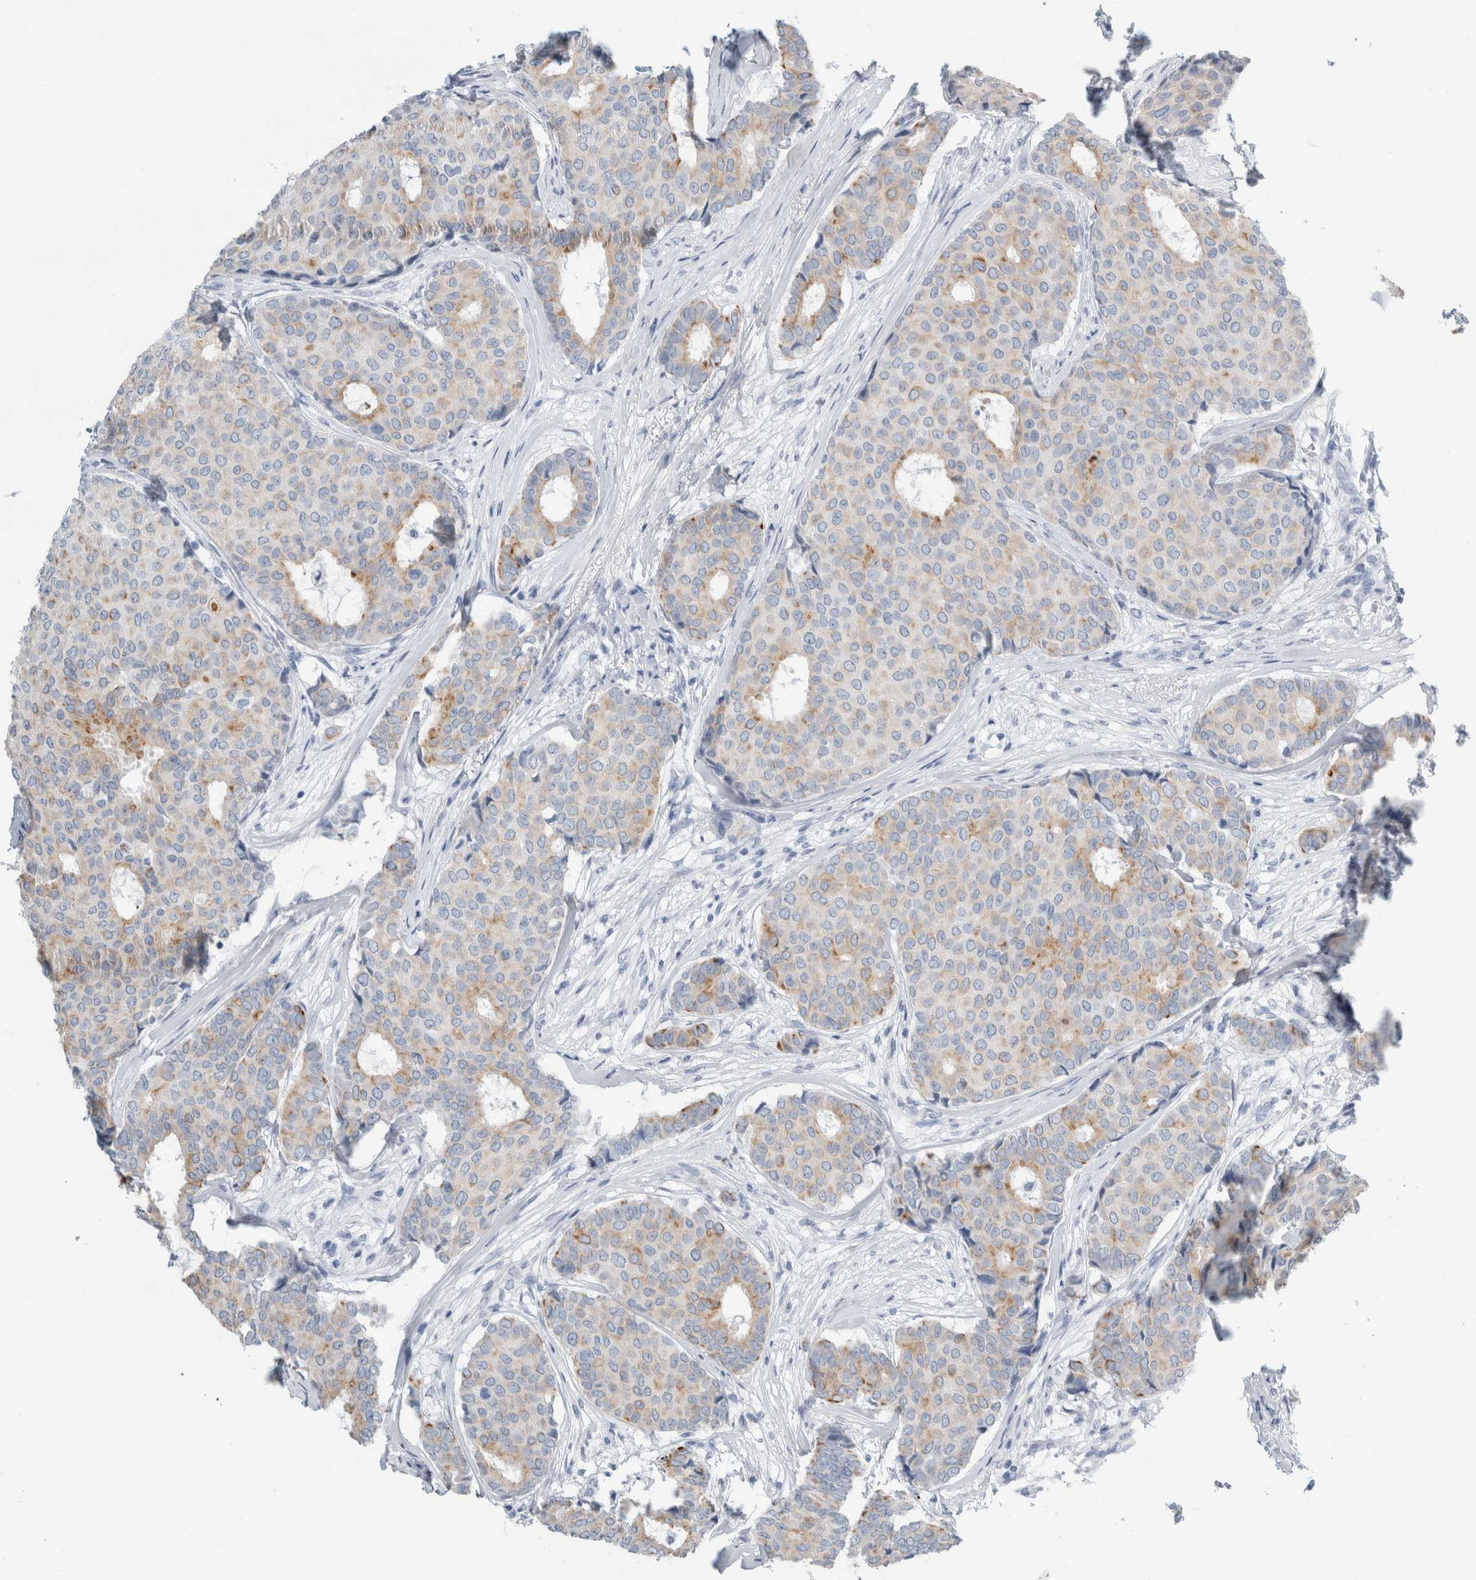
{"staining": {"intensity": "moderate", "quantity": "<25%", "location": "cytoplasmic/membranous"}, "tissue": "breast cancer", "cell_type": "Tumor cells", "image_type": "cancer", "snomed": [{"axis": "morphology", "description": "Duct carcinoma"}, {"axis": "topography", "description": "Breast"}], "caption": "Immunohistochemistry (IHC) of intraductal carcinoma (breast) exhibits low levels of moderate cytoplasmic/membranous expression in about <25% of tumor cells. The staining is performed using DAB (3,3'-diaminobenzidine) brown chromogen to label protein expression. The nuclei are counter-stained blue using hematoxylin.", "gene": "RPH3AL", "patient": {"sex": "female", "age": 75}}